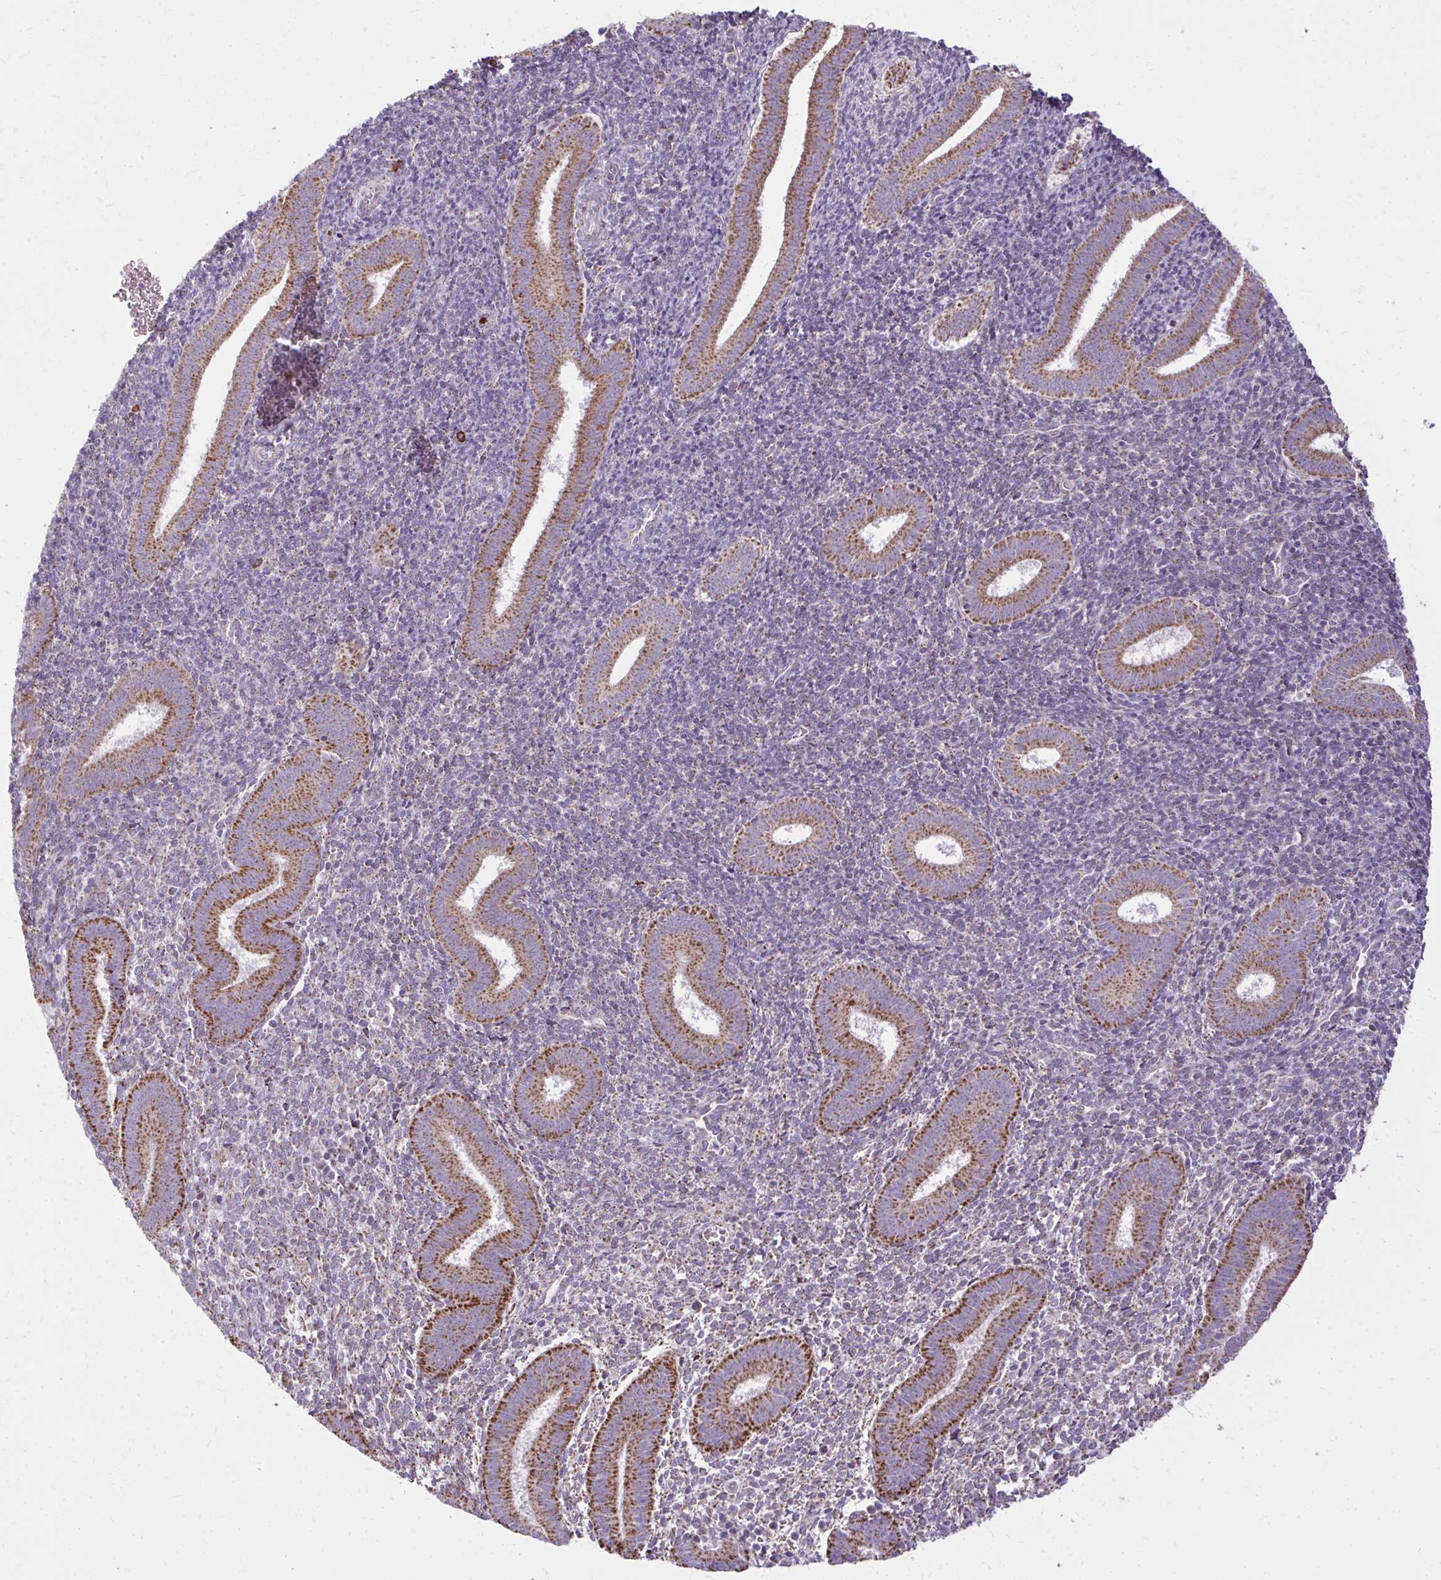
{"staining": {"intensity": "negative", "quantity": "none", "location": "none"}, "tissue": "endometrium", "cell_type": "Cells in endometrial stroma", "image_type": "normal", "snomed": [{"axis": "morphology", "description": "Normal tissue, NOS"}, {"axis": "topography", "description": "Endometrium"}], "caption": "This is an immunohistochemistry image of unremarkable human endometrium. There is no positivity in cells in endometrial stroma.", "gene": "IFIT1", "patient": {"sex": "female", "age": 25}}